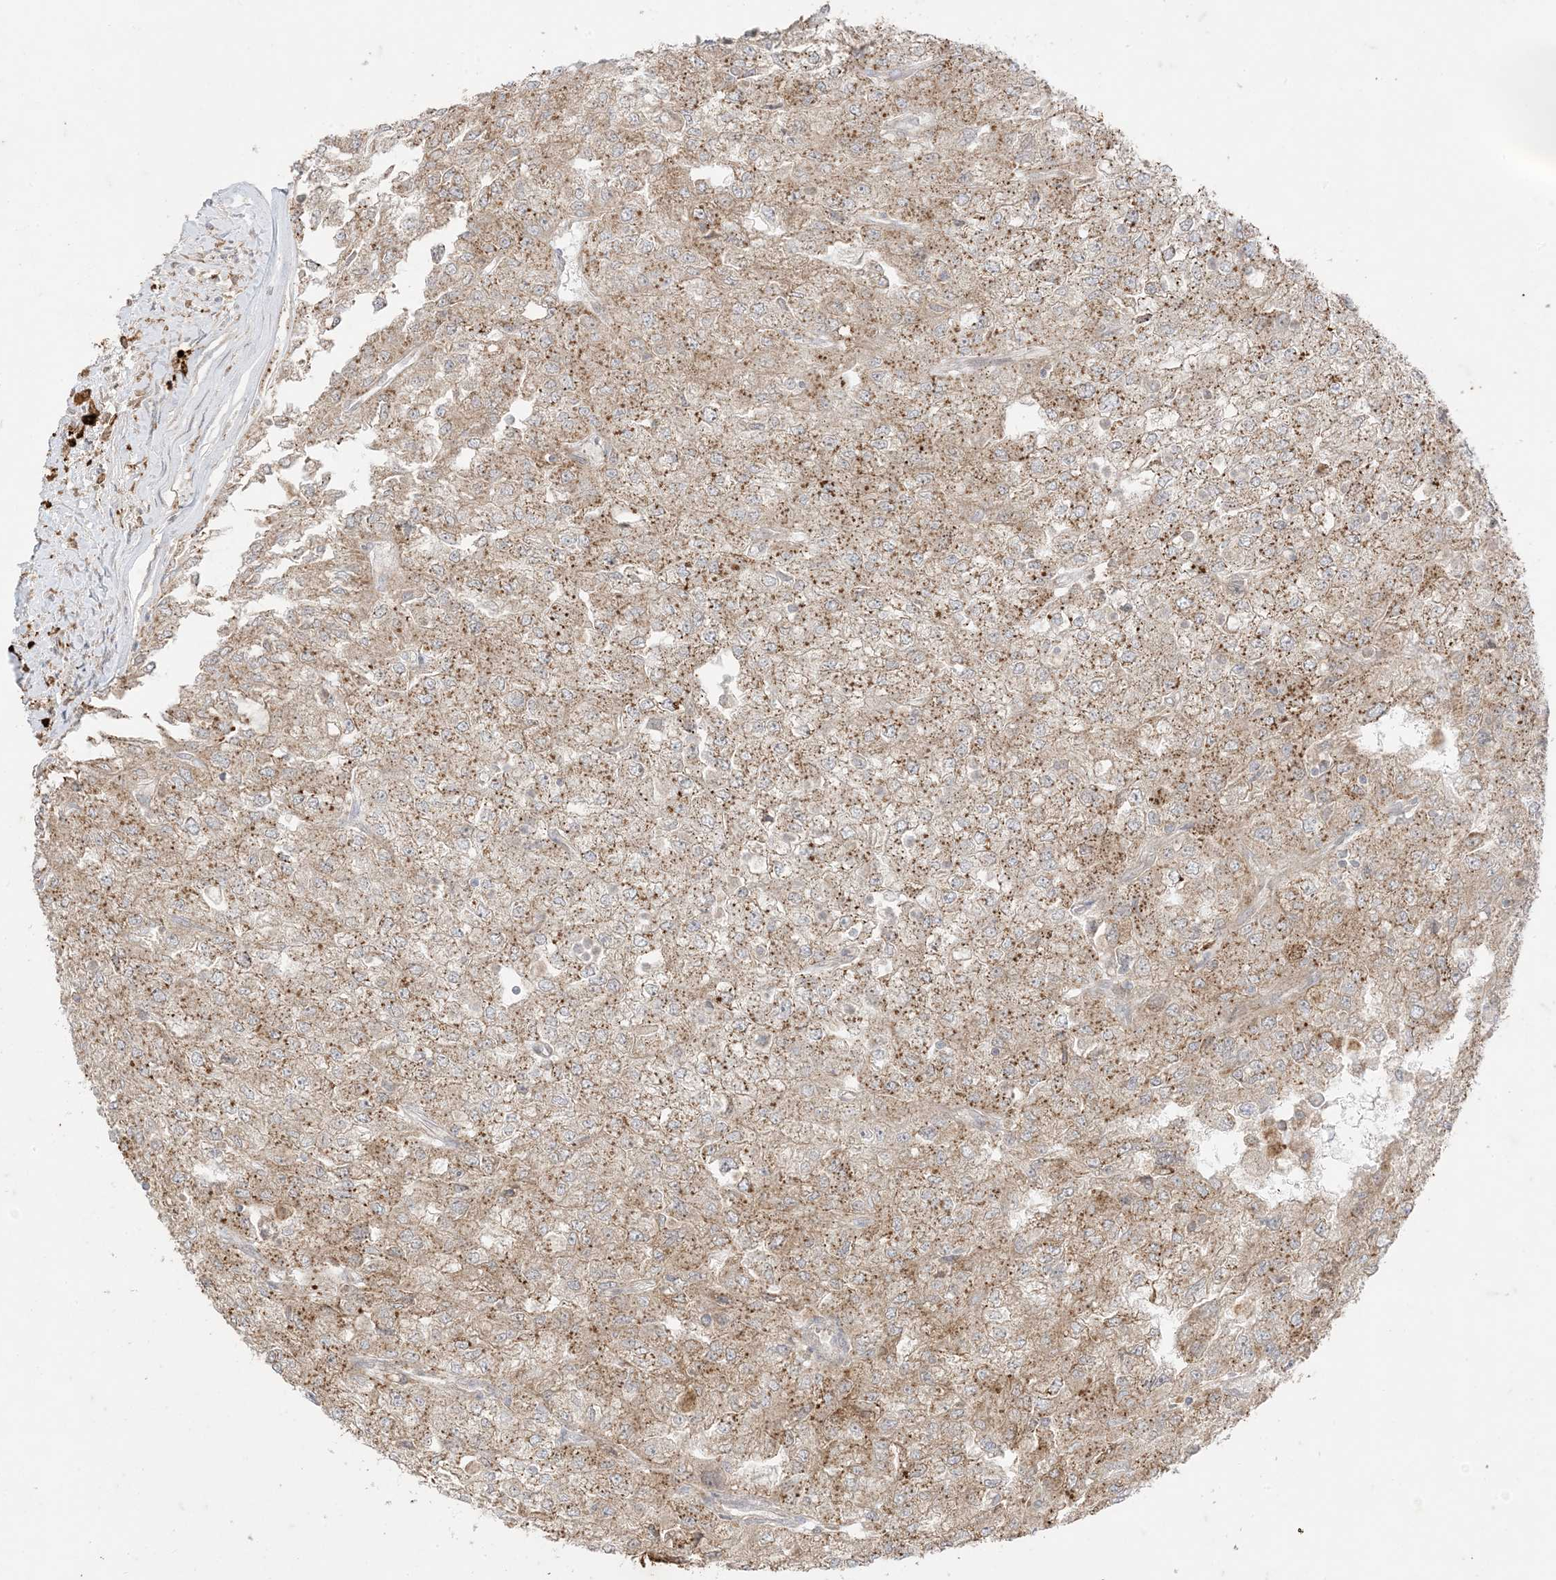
{"staining": {"intensity": "moderate", "quantity": ">75%", "location": "cytoplasmic/membranous"}, "tissue": "renal cancer", "cell_type": "Tumor cells", "image_type": "cancer", "snomed": [{"axis": "morphology", "description": "Adenocarcinoma, NOS"}, {"axis": "topography", "description": "Kidney"}], "caption": "IHC histopathology image of renal cancer stained for a protein (brown), which shows medium levels of moderate cytoplasmic/membranous expression in about >75% of tumor cells.", "gene": "ODC1", "patient": {"sex": "female", "age": 54}}